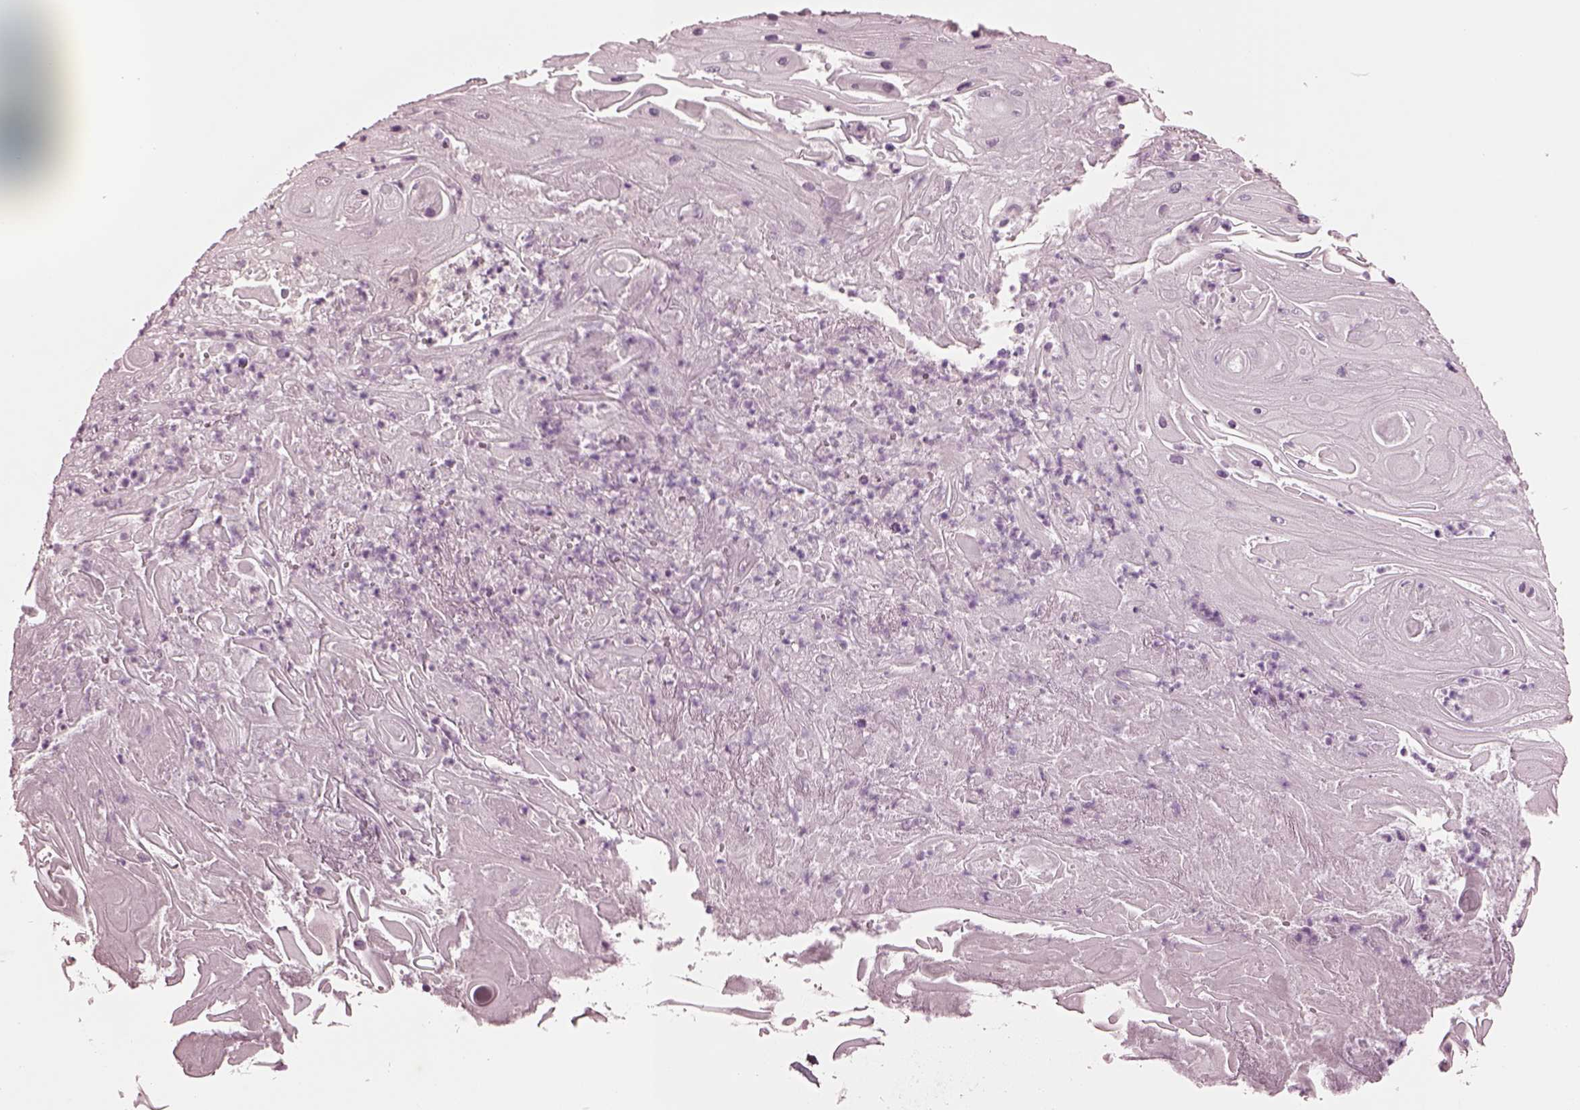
{"staining": {"intensity": "negative", "quantity": "none", "location": "none"}, "tissue": "skin cancer", "cell_type": "Tumor cells", "image_type": "cancer", "snomed": [{"axis": "morphology", "description": "Squamous cell carcinoma, NOS"}, {"axis": "topography", "description": "Skin"}], "caption": "Immunohistochemical staining of skin cancer (squamous cell carcinoma) reveals no significant positivity in tumor cells.", "gene": "SLC6A17", "patient": {"sex": "male", "age": 62}}